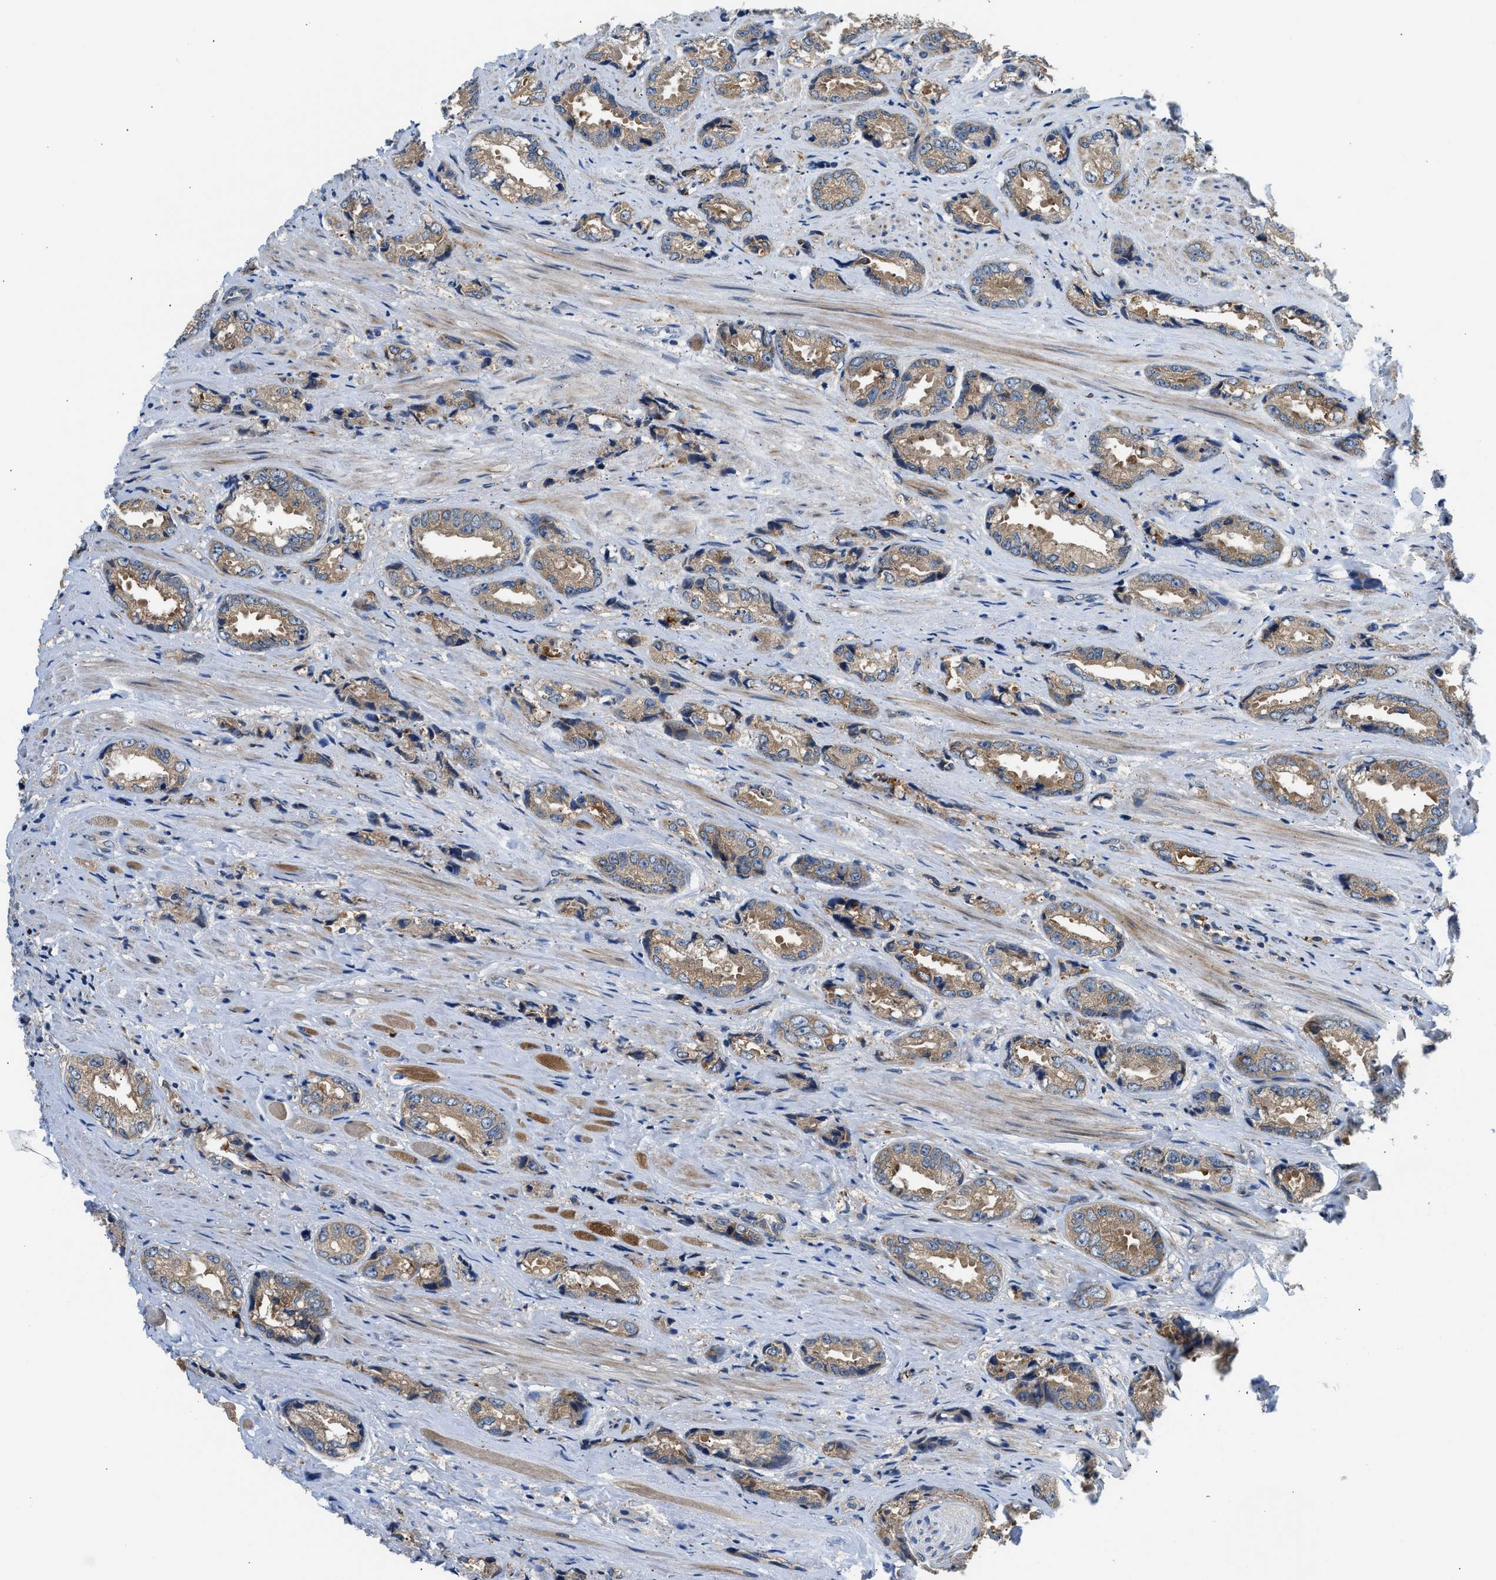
{"staining": {"intensity": "moderate", "quantity": ">75%", "location": "cytoplasmic/membranous"}, "tissue": "prostate cancer", "cell_type": "Tumor cells", "image_type": "cancer", "snomed": [{"axis": "morphology", "description": "Adenocarcinoma, High grade"}, {"axis": "topography", "description": "Prostate"}], "caption": "DAB immunohistochemical staining of human prostate cancer displays moderate cytoplasmic/membranous protein positivity in approximately >75% of tumor cells. Nuclei are stained in blue.", "gene": "LPIN2", "patient": {"sex": "male", "age": 61}}